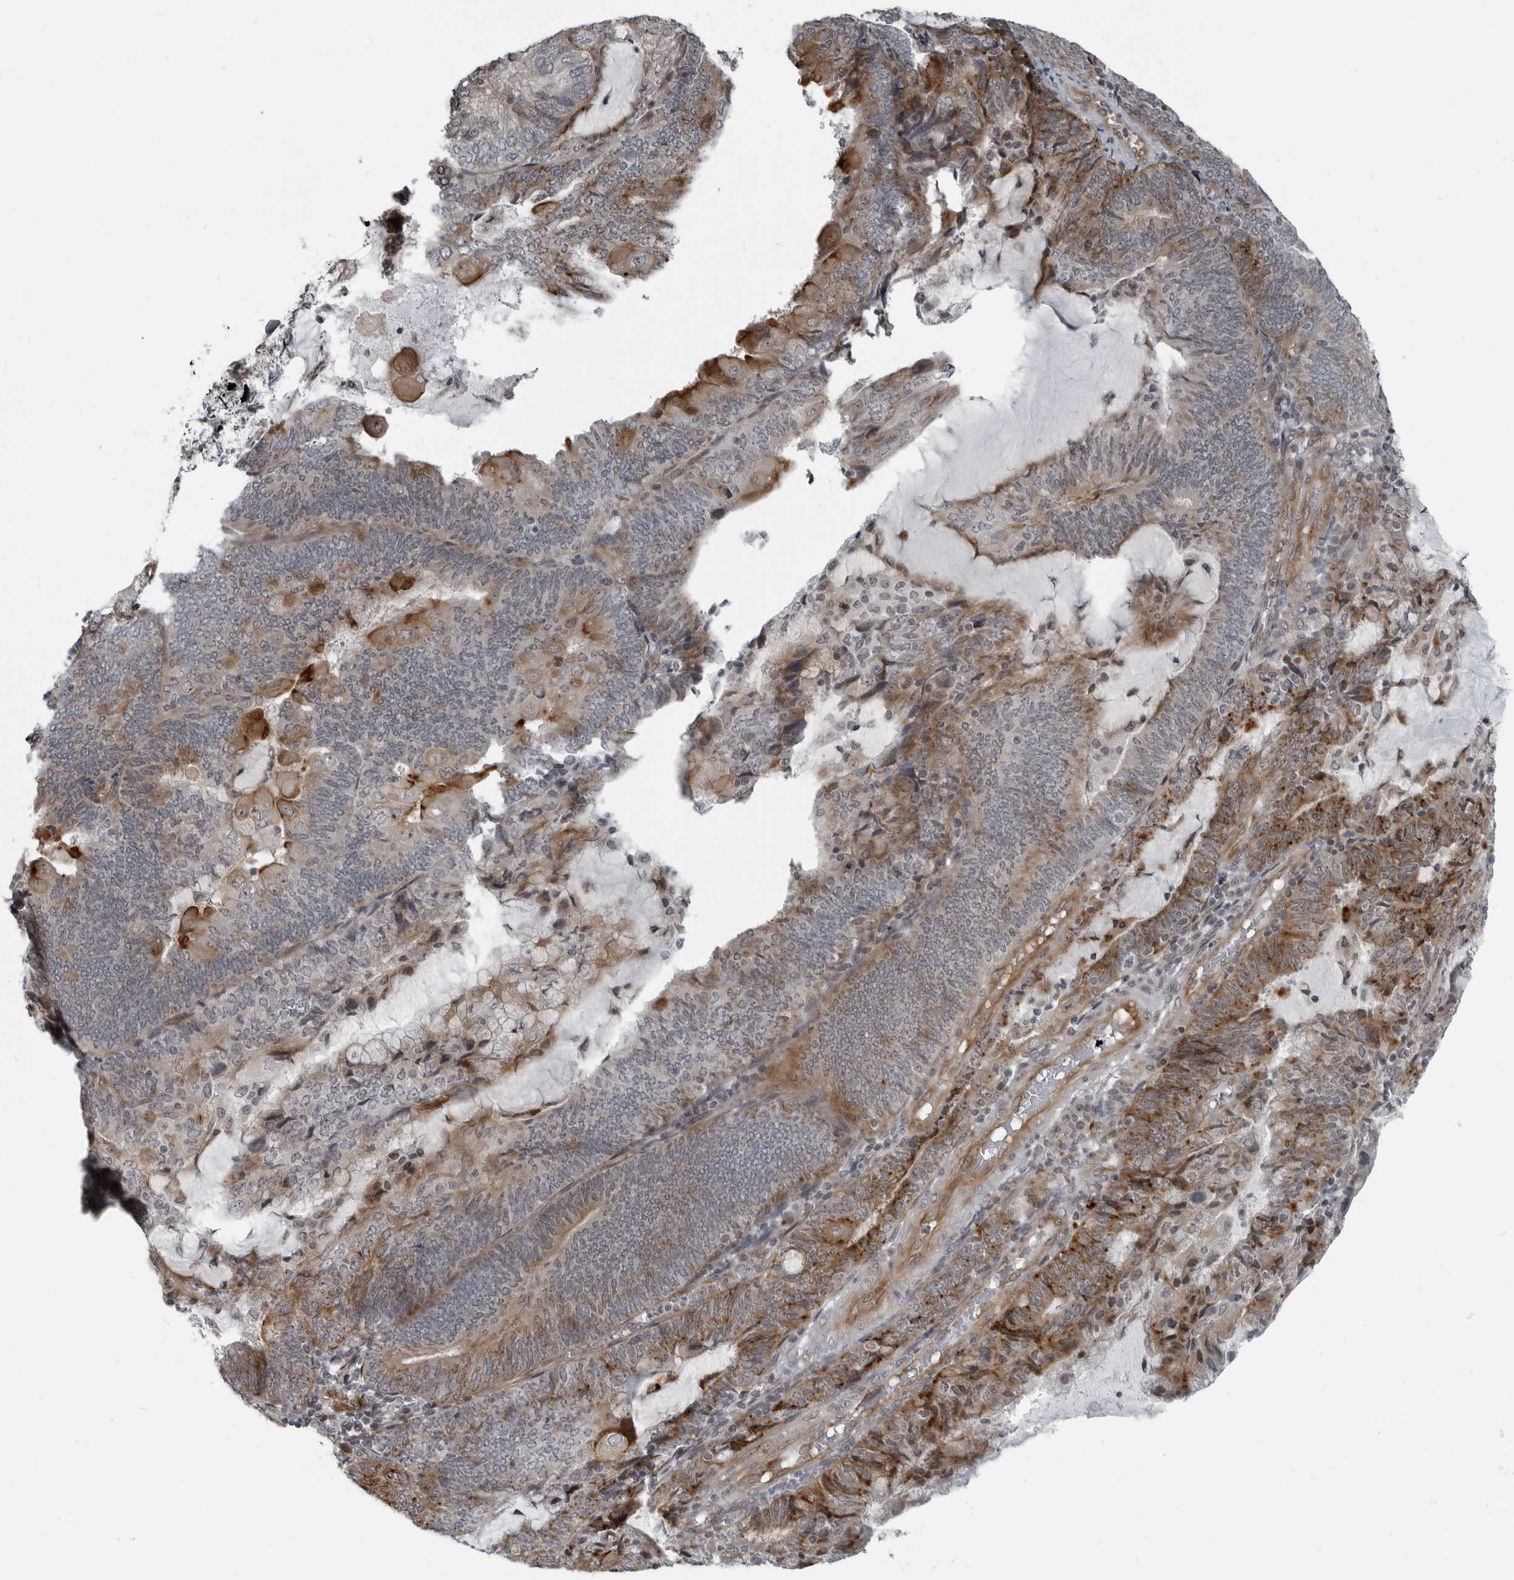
{"staining": {"intensity": "moderate", "quantity": "25%-75%", "location": "cytoplasmic/membranous"}, "tissue": "endometrial cancer", "cell_type": "Tumor cells", "image_type": "cancer", "snomed": [{"axis": "morphology", "description": "Adenocarcinoma, NOS"}, {"axis": "topography", "description": "Endometrium"}], "caption": "Human endometrial adenocarcinoma stained with a protein marker displays moderate staining in tumor cells.", "gene": "FAM102B", "patient": {"sex": "female", "age": 81}}